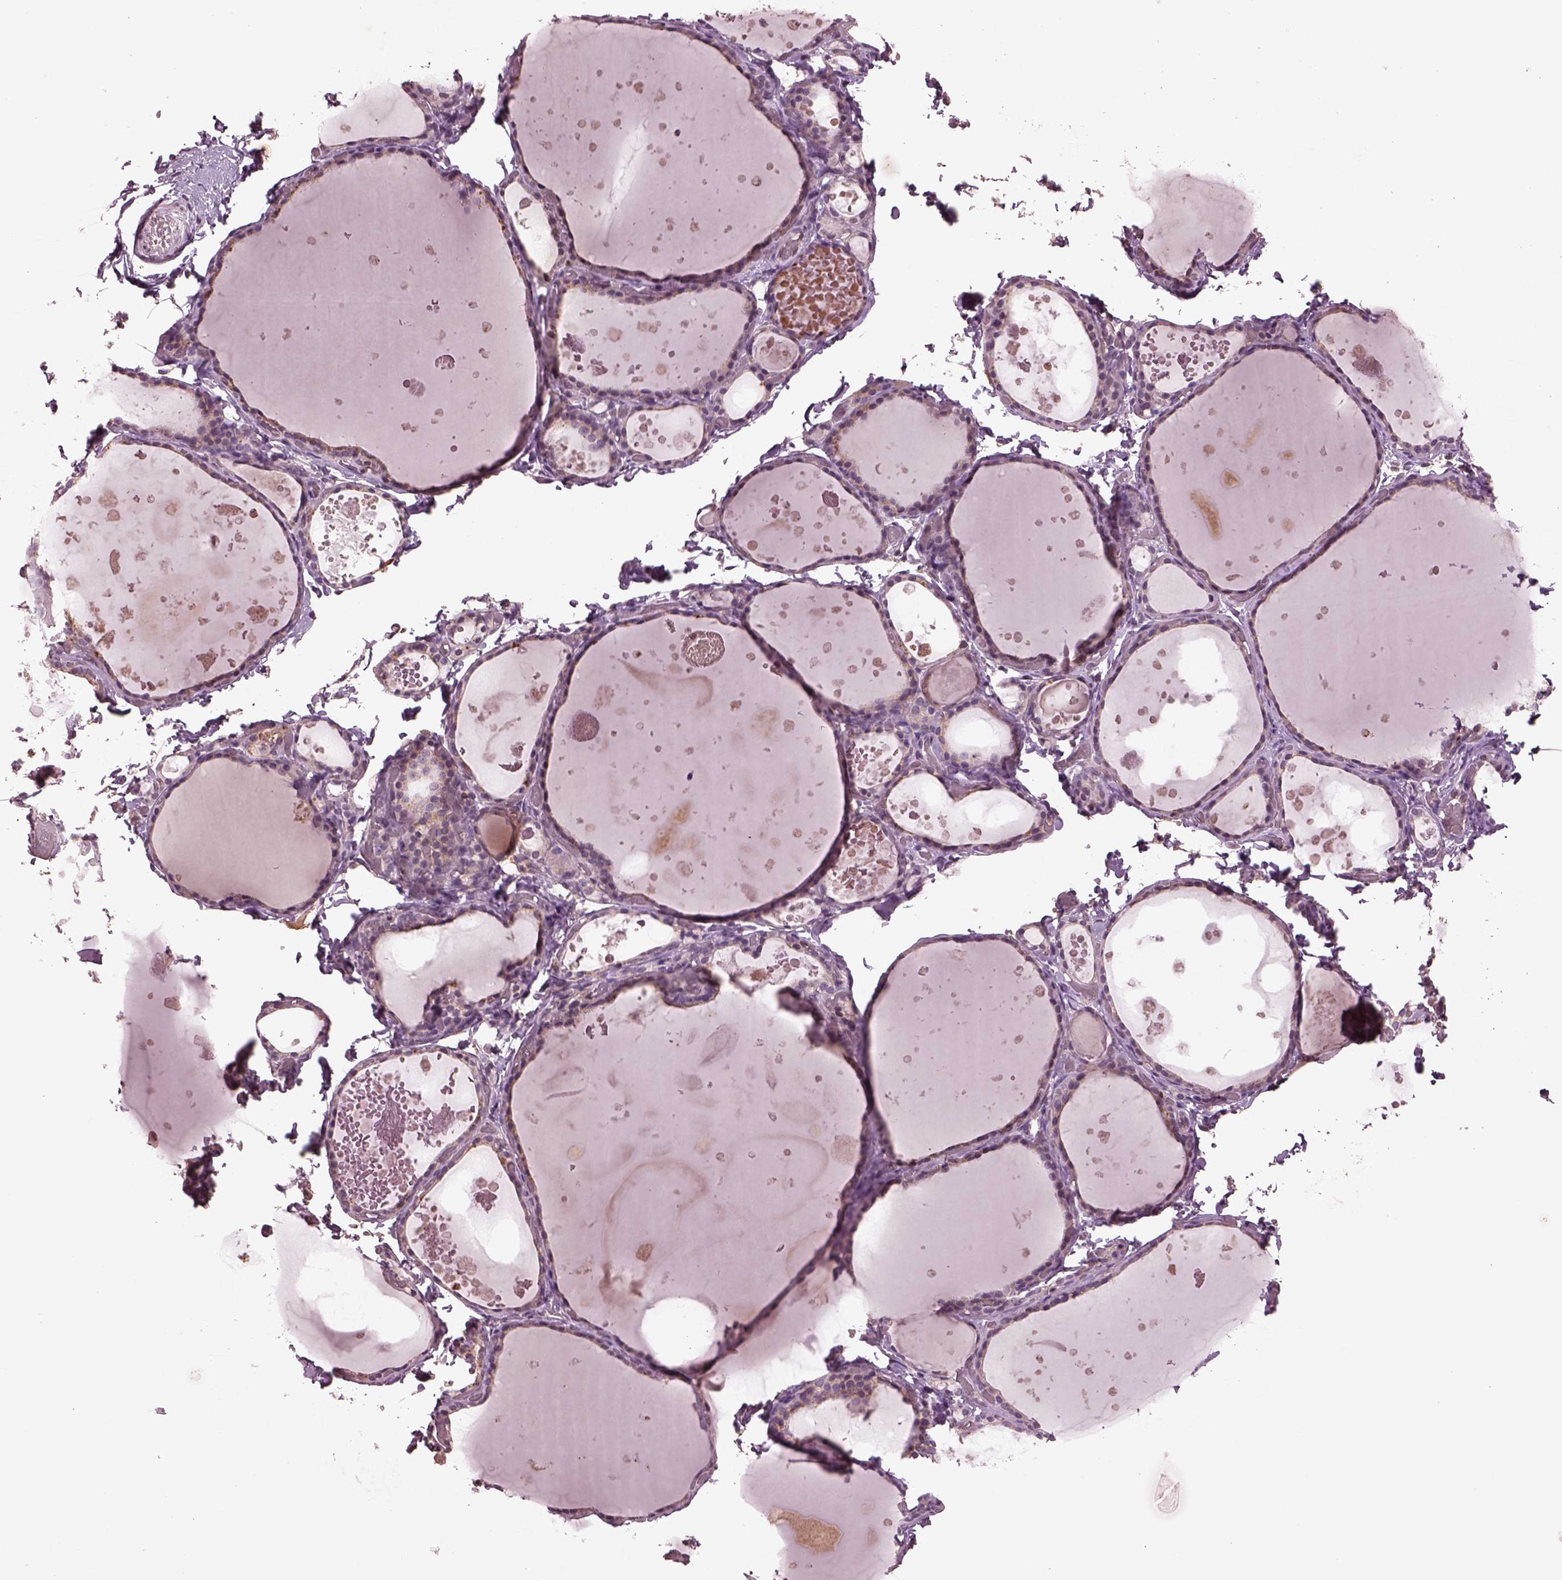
{"staining": {"intensity": "negative", "quantity": "none", "location": "none"}, "tissue": "thyroid gland", "cell_type": "Glandular cells", "image_type": "normal", "snomed": [{"axis": "morphology", "description": "Normal tissue, NOS"}, {"axis": "topography", "description": "Thyroid gland"}], "caption": "Thyroid gland stained for a protein using immunohistochemistry exhibits no expression glandular cells.", "gene": "PTX4", "patient": {"sex": "female", "age": 56}}